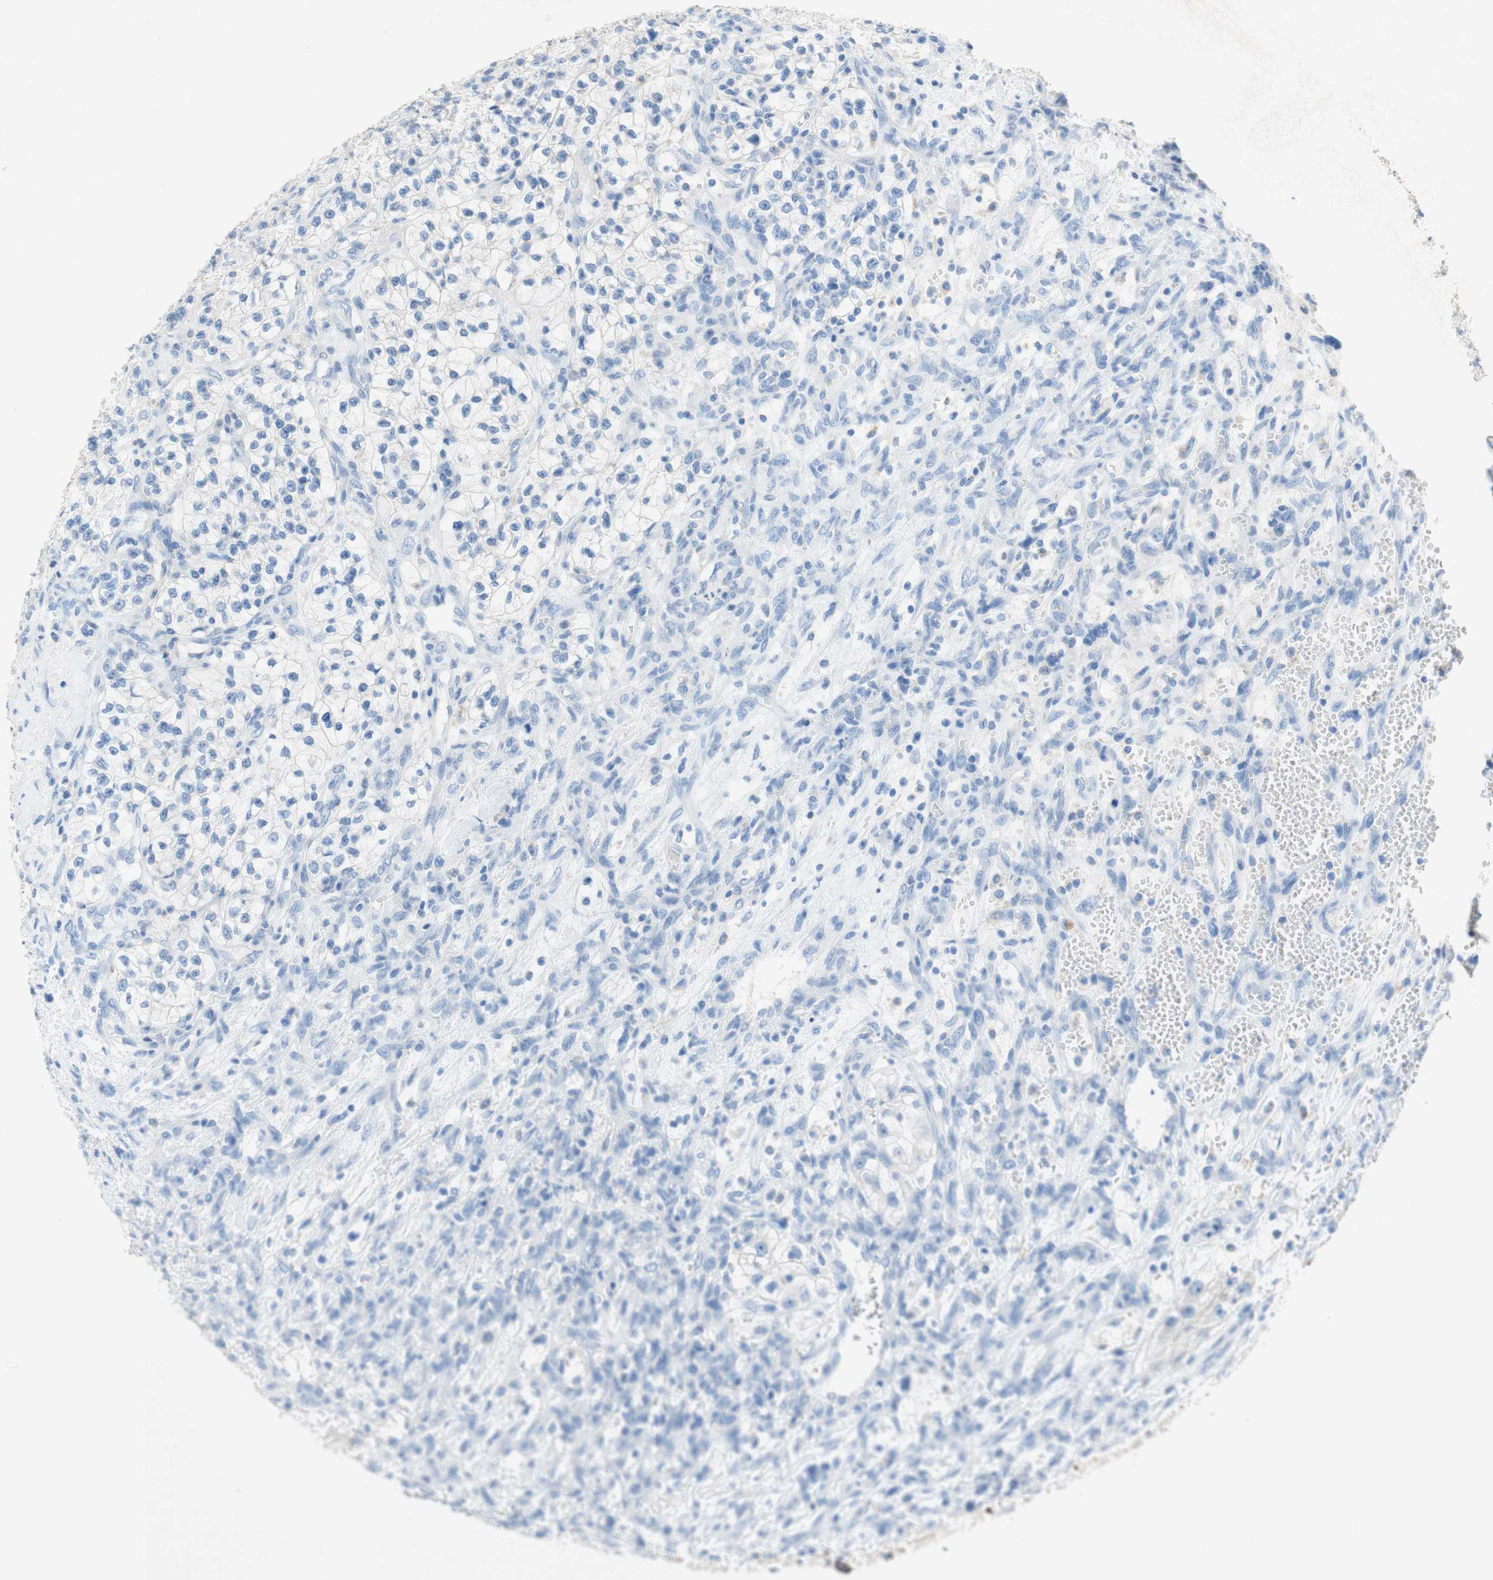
{"staining": {"intensity": "negative", "quantity": "none", "location": "none"}, "tissue": "renal cancer", "cell_type": "Tumor cells", "image_type": "cancer", "snomed": [{"axis": "morphology", "description": "Adenocarcinoma, NOS"}, {"axis": "topography", "description": "Kidney"}], "caption": "A photomicrograph of human renal cancer is negative for staining in tumor cells.", "gene": "POLR2J3", "patient": {"sex": "female", "age": 57}}